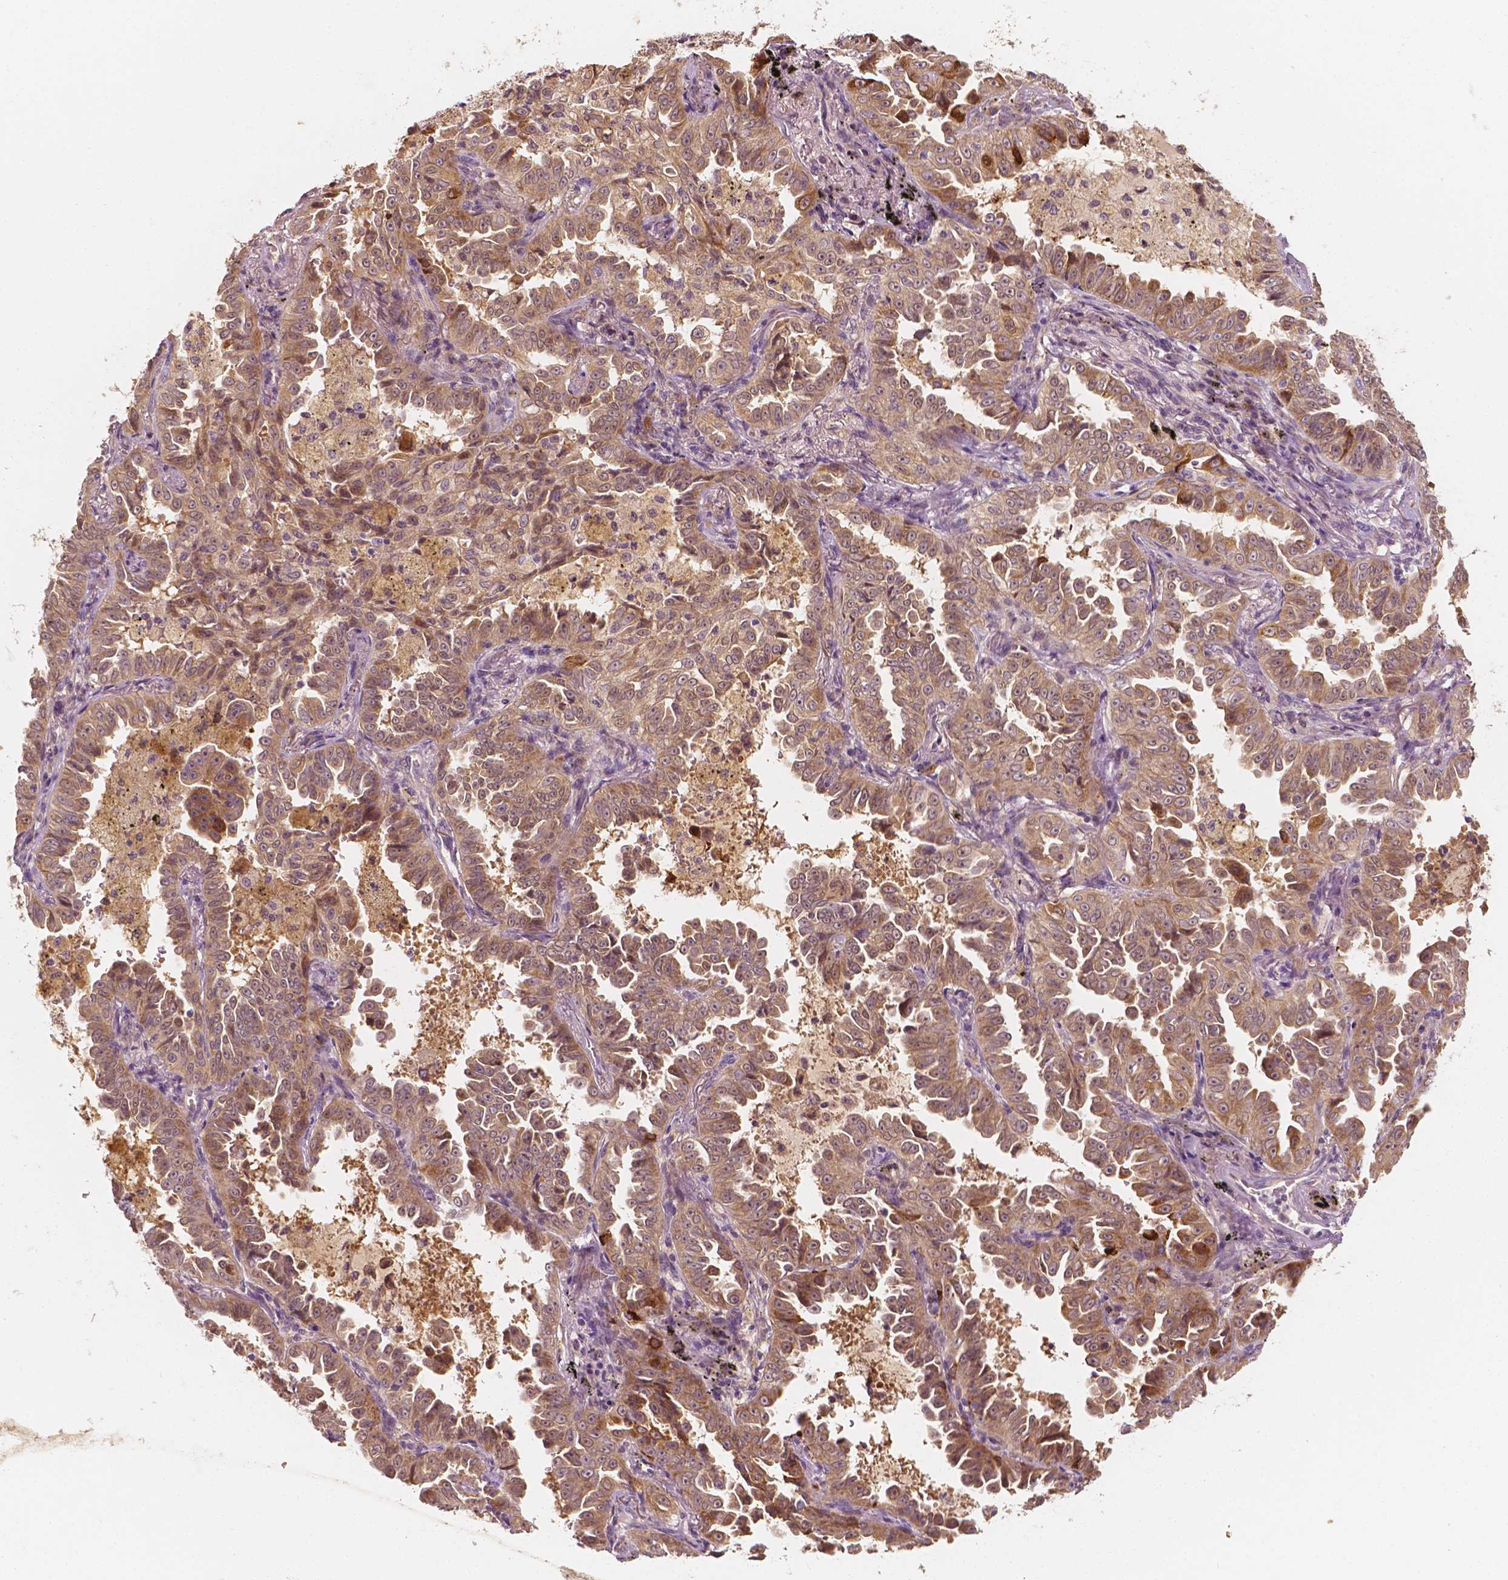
{"staining": {"intensity": "moderate", "quantity": "25%-75%", "location": "cytoplasmic/membranous"}, "tissue": "lung cancer", "cell_type": "Tumor cells", "image_type": "cancer", "snomed": [{"axis": "morphology", "description": "Adenocarcinoma, NOS"}, {"axis": "topography", "description": "Lung"}], "caption": "There is medium levels of moderate cytoplasmic/membranous staining in tumor cells of lung cancer, as demonstrated by immunohistochemical staining (brown color).", "gene": "SHPK", "patient": {"sex": "female", "age": 52}}